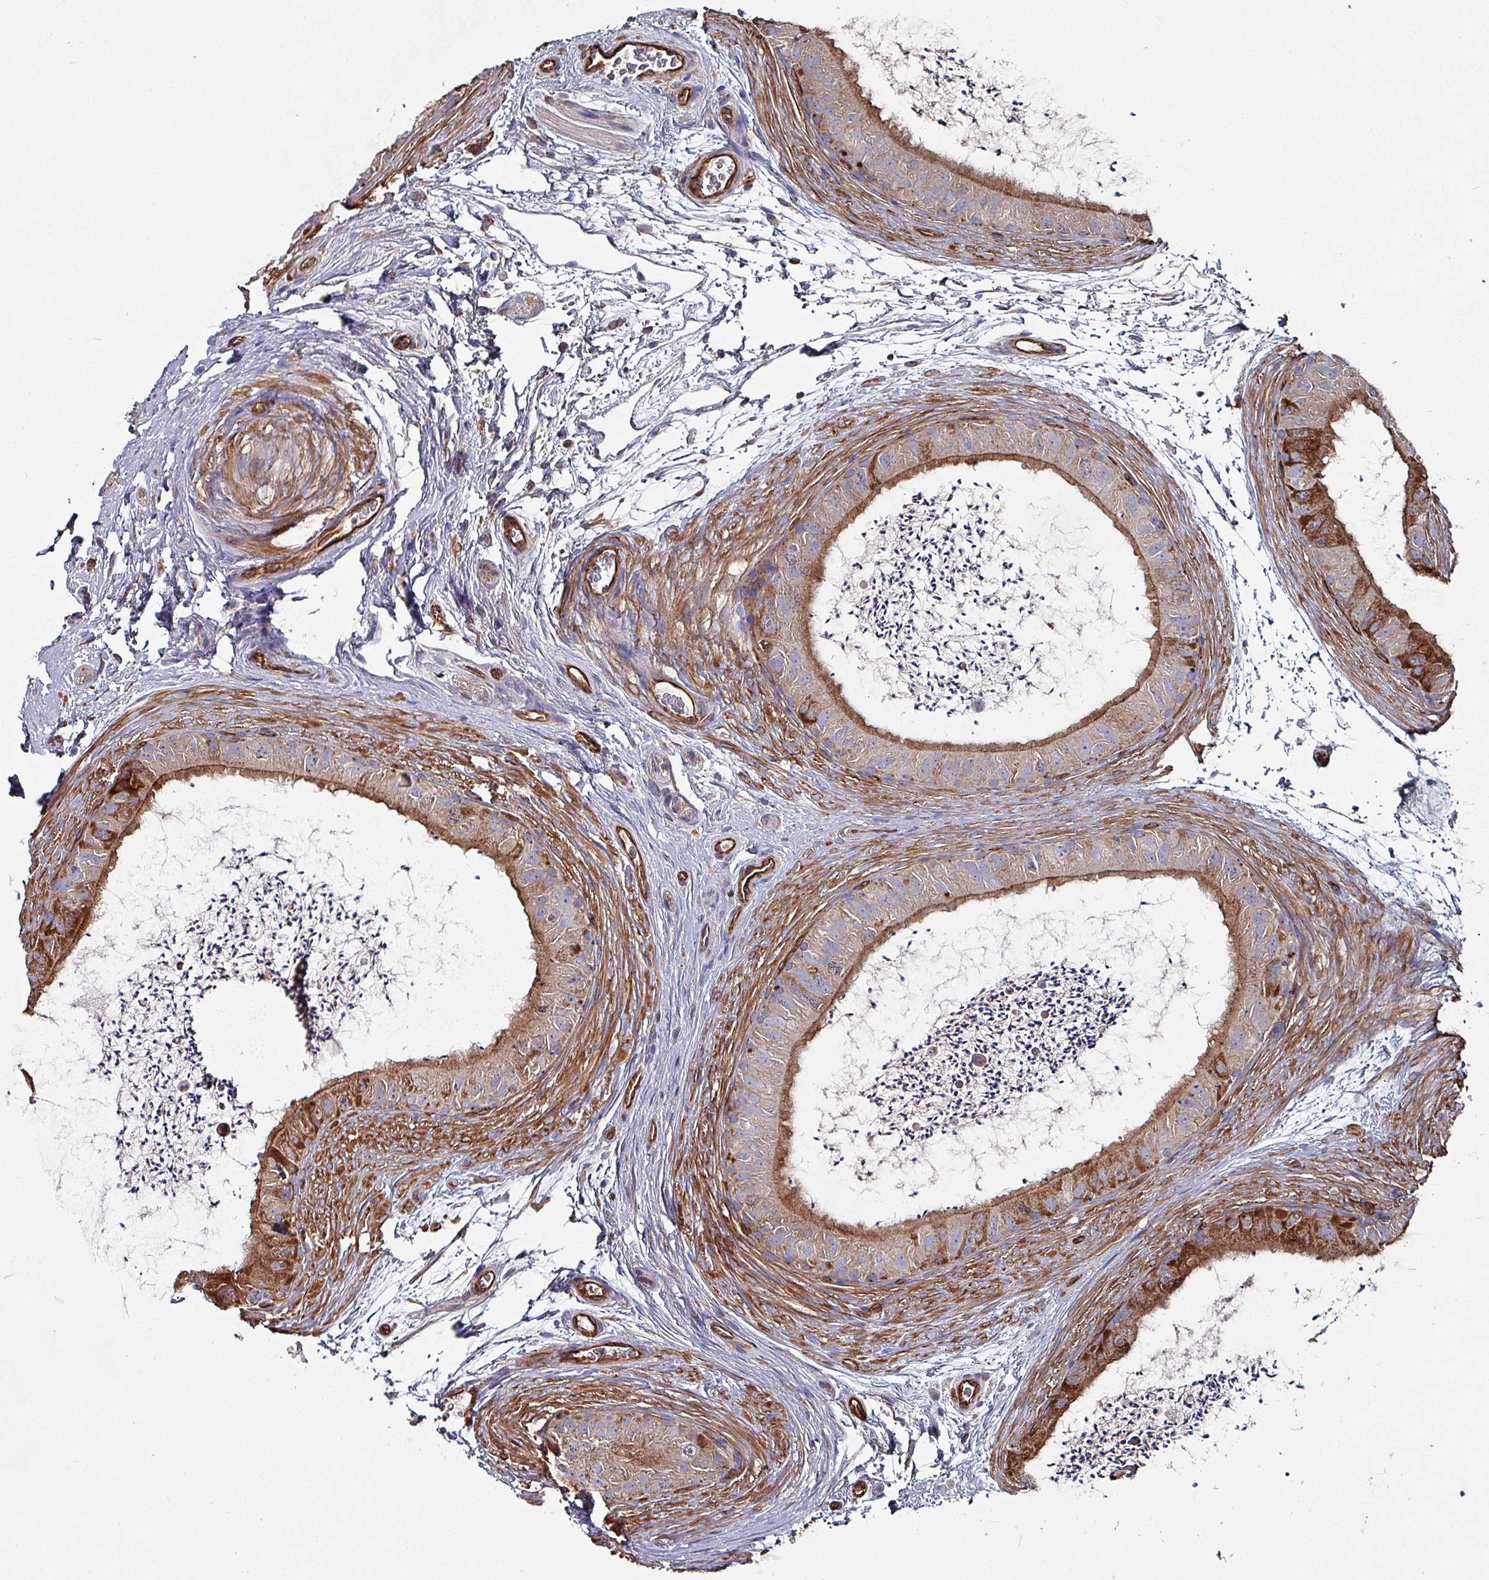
{"staining": {"intensity": "moderate", "quantity": "25%-75%", "location": "cytoplasmic/membranous"}, "tissue": "epididymis", "cell_type": "Glandular cells", "image_type": "normal", "snomed": [{"axis": "morphology", "description": "Normal tissue, NOS"}, {"axis": "topography", "description": "Epididymis"}], "caption": "Human epididymis stained with a brown dye exhibits moderate cytoplasmic/membranous positive expression in approximately 25%-75% of glandular cells.", "gene": "ANO10", "patient": {"sex": "male", "age": 50}}